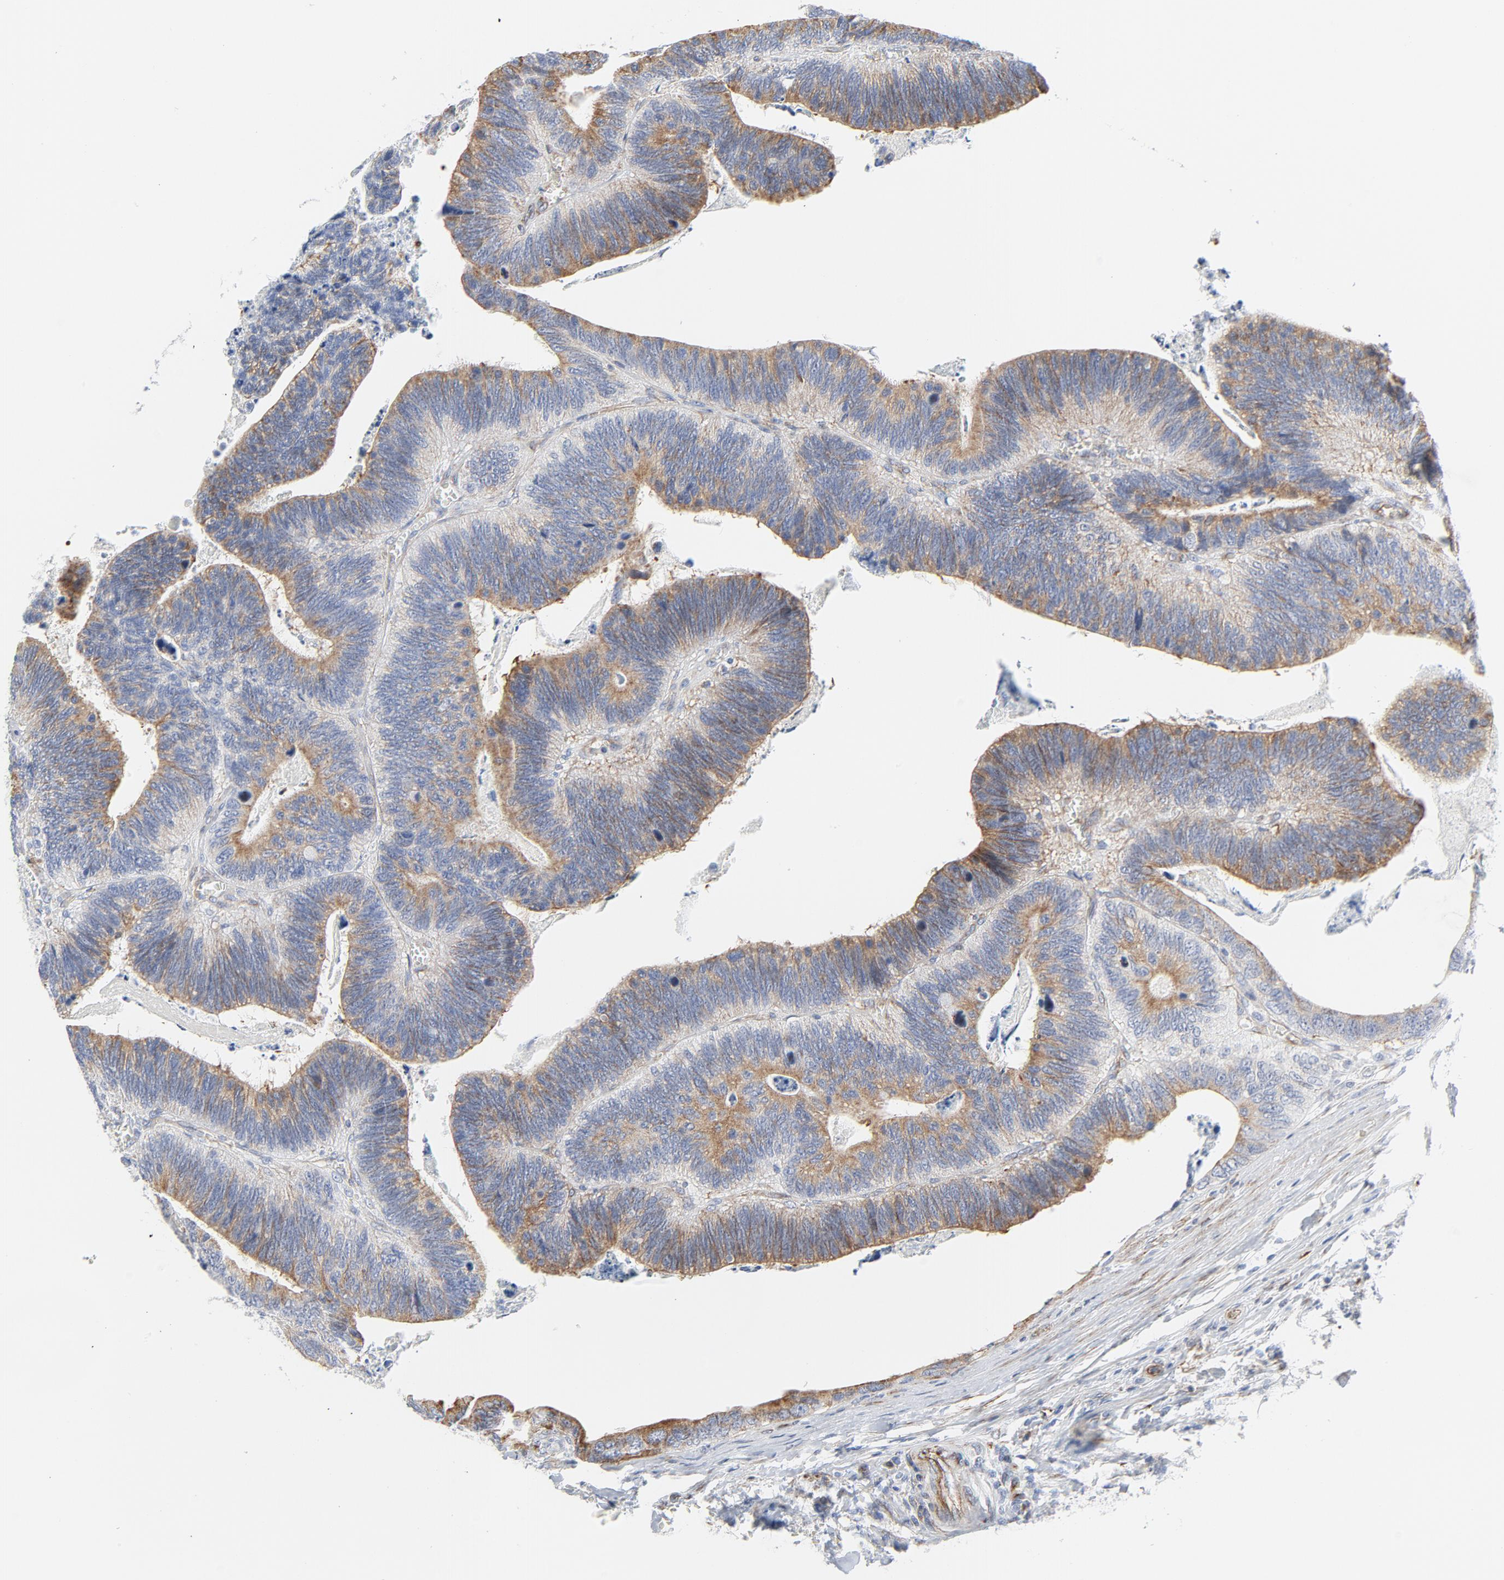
{"staining": {"intensity": "moderate", "quantity": ">75%", "location": "cytoplasmic/membranous"}, "tissue": "colorectal cancer", "cell_type": "Tumor cells", "image_type": "cancer", "snomed": [{"axis": "morphology", "description": "Adenocarcinoma, NOS"}, {"axis": "topography", "description": "Colon"}], "caption": "IHC staining of colorectal cancer, which demonstrates medium levels of moderate cytoplasmic/membranous staining in approximately >75% of tumor cells indicating moderate cytoplasmic/membranous protein staining. The staining was performed using DAB (brown) for protein detection and nuclei were counterstained in hematoxylin (blue).", "gene": "TUBB1", "patient": {"sex": "male", "age": 72}}